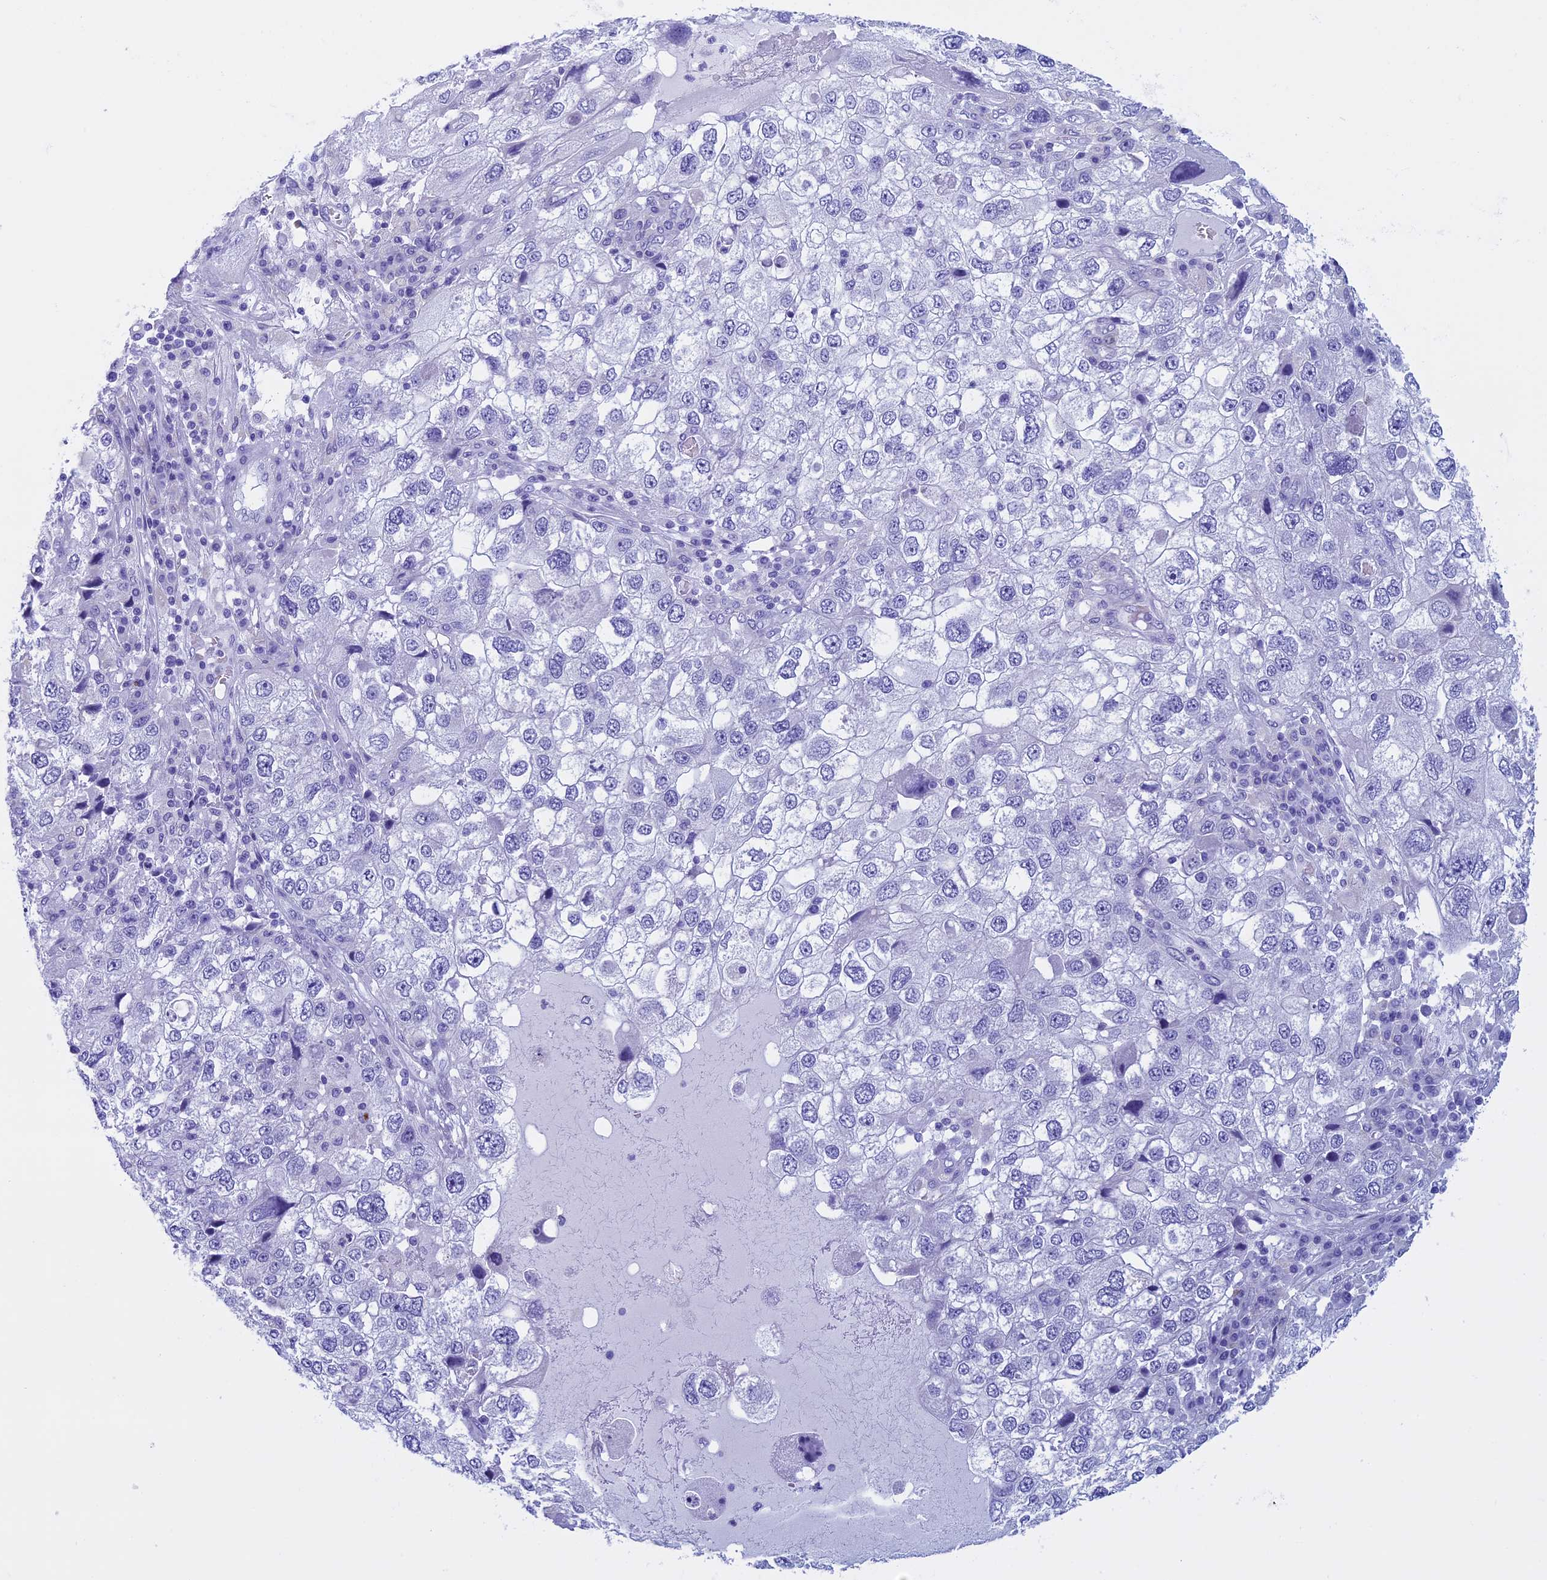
{"staining": {"intensity": "negative", "quantity": "none", "location": "none"}, "tissue": "endometrial cancer", "cell_type": "Tumor cells", "image_type": "cancer", "snomed": [{"axis": "morphology", "description": "Adenocarcinoma, NOS"}, {"axis": "topography", "description": "Endometrium"}], "caption": "A high-resolution photomicrograph shows immunohistochemistry (IHC) staining of endometrial adenocarcinoma, which reveals no significant staining in tumor cells. The staining was performed using DAB to visualize the protein expression in brown, while the nuclei were stained in blue with hematoxylin (Magnification: 20x).", "gene": "FAM169A", "patient": {"sex": "female", "age": 49}}